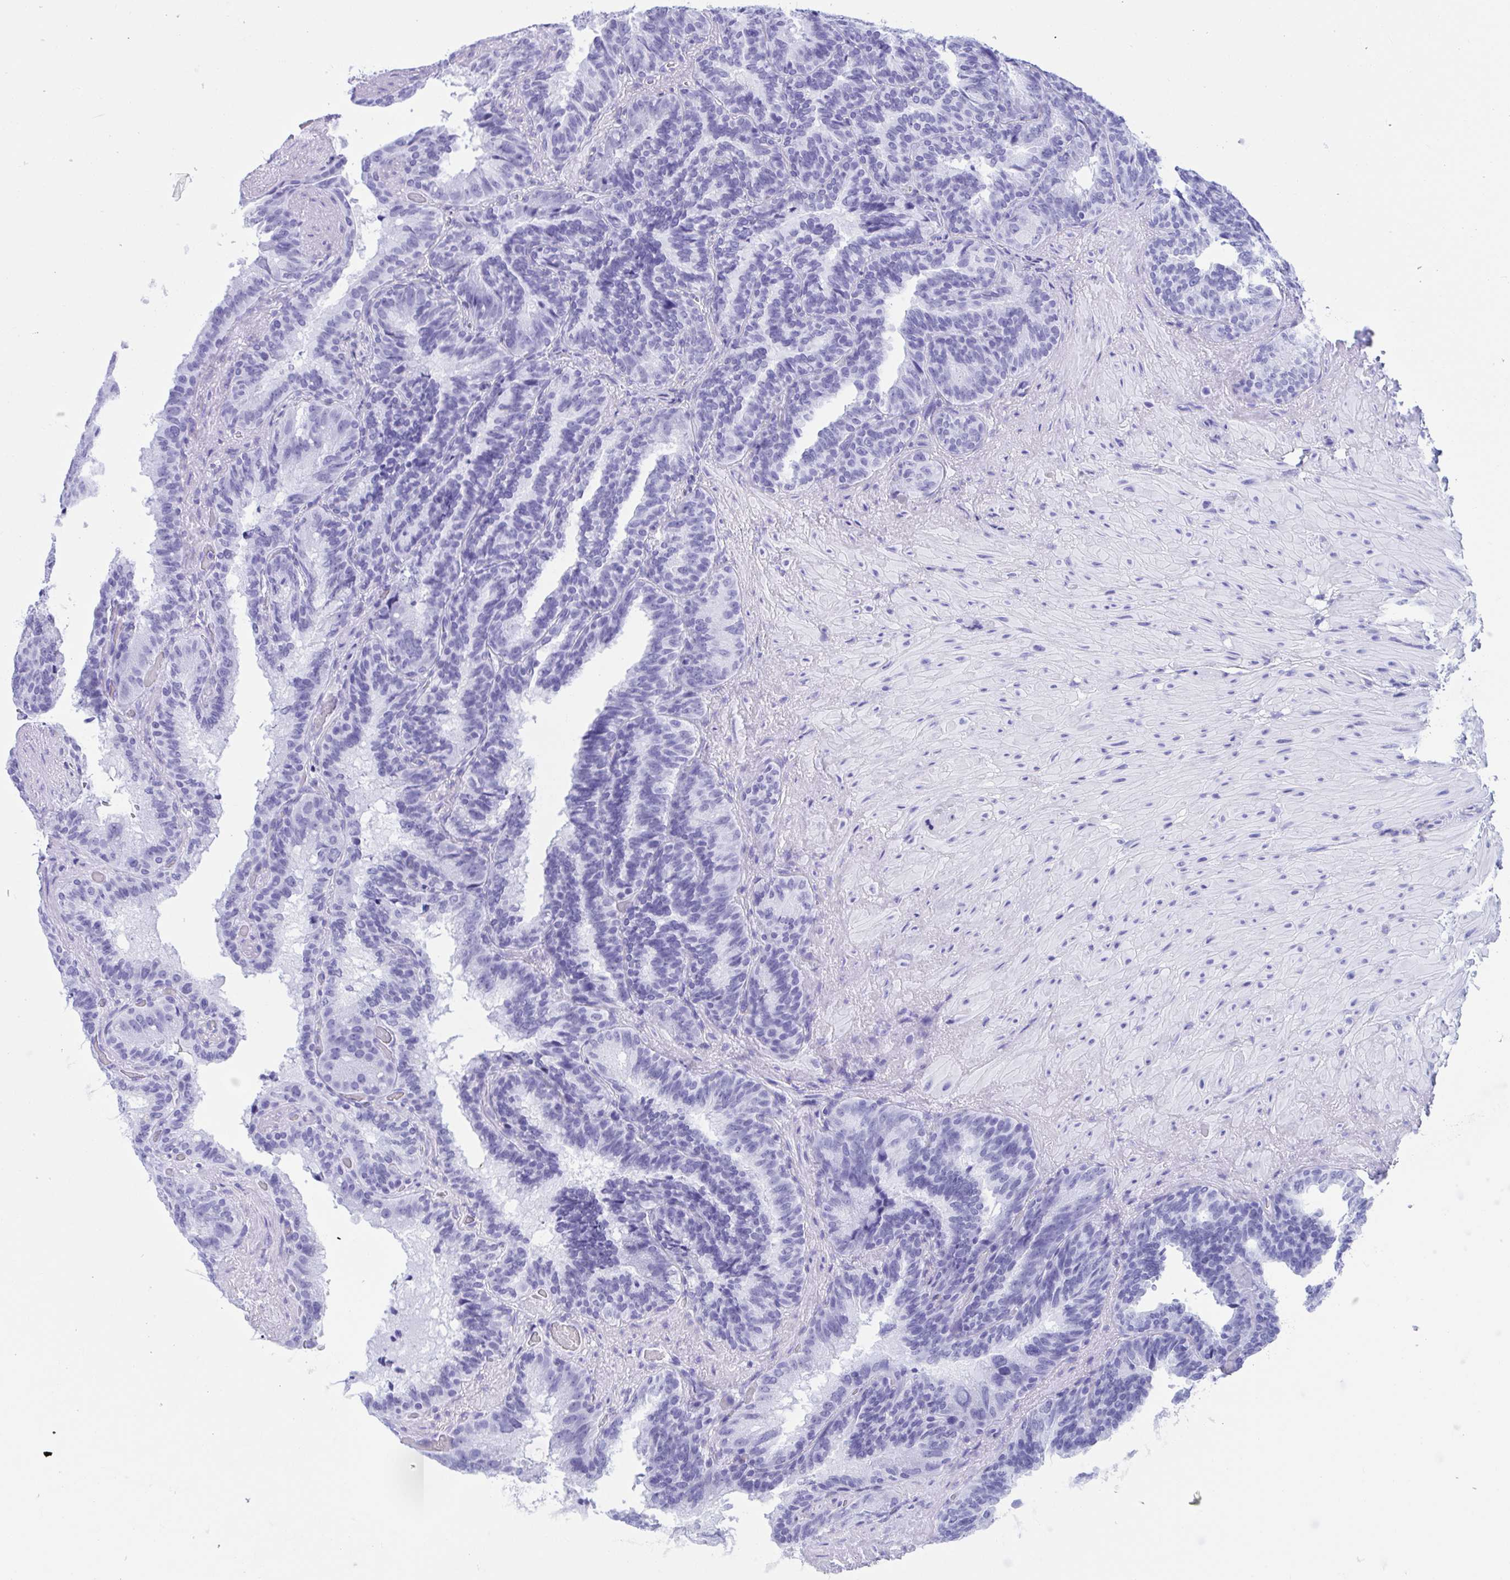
{"staining": {"intensity": "negative", "quantity": "none", "location": "none"}, "tissue": "seminal vesicle", "cell_type": "Glandular cells", "image_type": "normal", "snomed": [{"axis": "morphology", "description": "Normal tissue, NOS"}, {"axis": "topography", "description": "Seminal veicle"}], "caption": "The photomicrograph shows no significant expression in glandular cells of seminal vesicle.", "gene": "ANK1", "patient": {"sex": "male", "age": 60}}